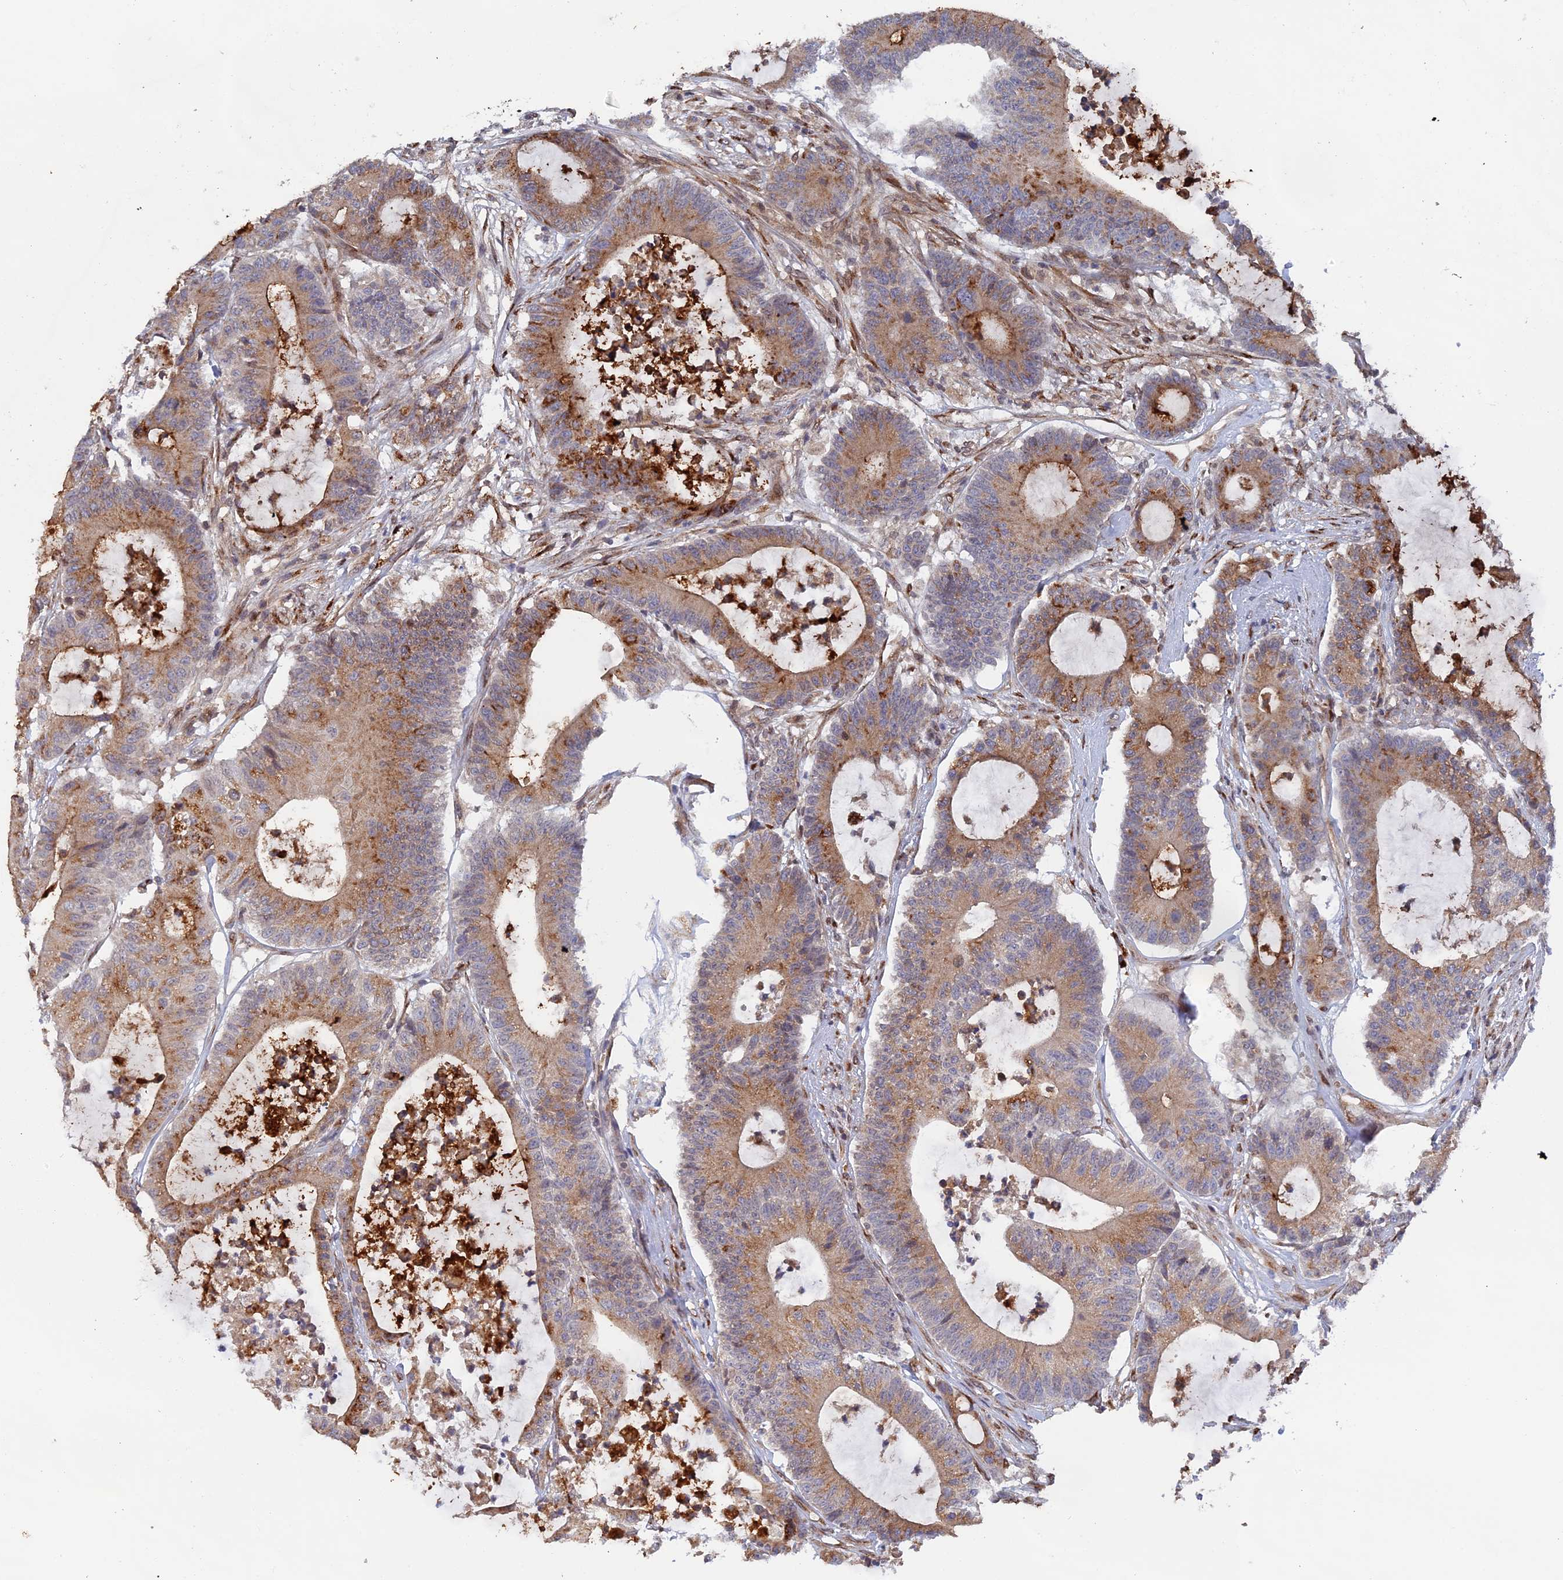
{"staining": {"intensity": "moderate", "quantity": ">75%", "location": "cytoplasmic/membranous"}, "tissue": "colorectal cancer", "cell_type": "Tumor cells", "image_type": "cancer", "snomed": [{"axis": "morphology", "description": "Adenocarcinoma, NOS"}, {"axis": "topography", "description": "Colon"}], "caption": "A brown stain highlights moderate cytoplasmic/membranous staining of a protein in colorectal cancer tumor cells.", "gene": "SNX17", "patient": {"sex": "female", "age": 84}}